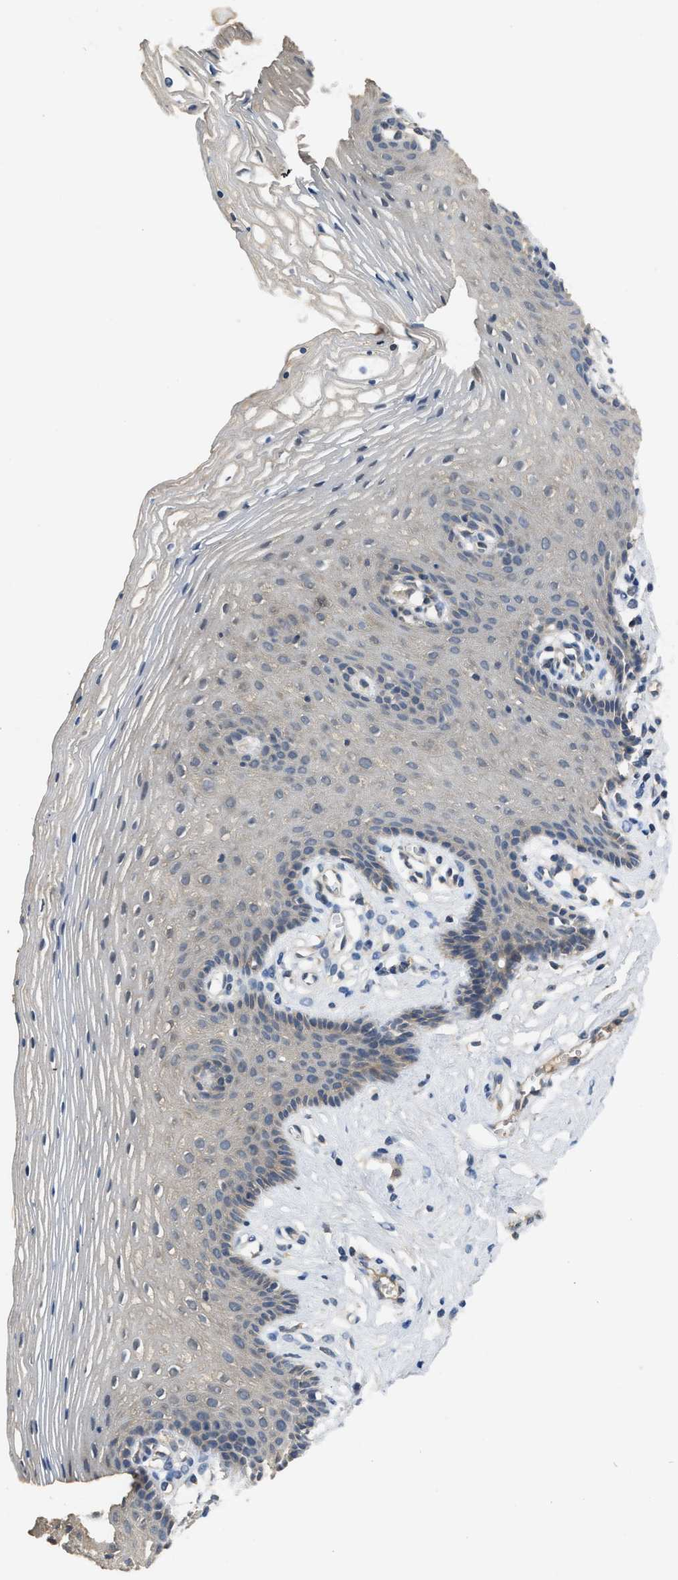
{"staining": {"intensity": "weak", "quantity": "<25%", "location": "cytoplasmic/membranous"}, "tissue": "vagina", "cell_type": "Squamous epithelial cells", "image_type": "normal", "snomed": [{"axis": "morphology", "description": "Normal tissue, NOS"}, {"axis": "topography", "description": "Vagina"}], "caption": "Protein analysis of normal vagina demonstrates no significant staining in squamous epithelial cells.", "gene": "PPP3CA", "patient": {"sex": "female", "age": 32}}